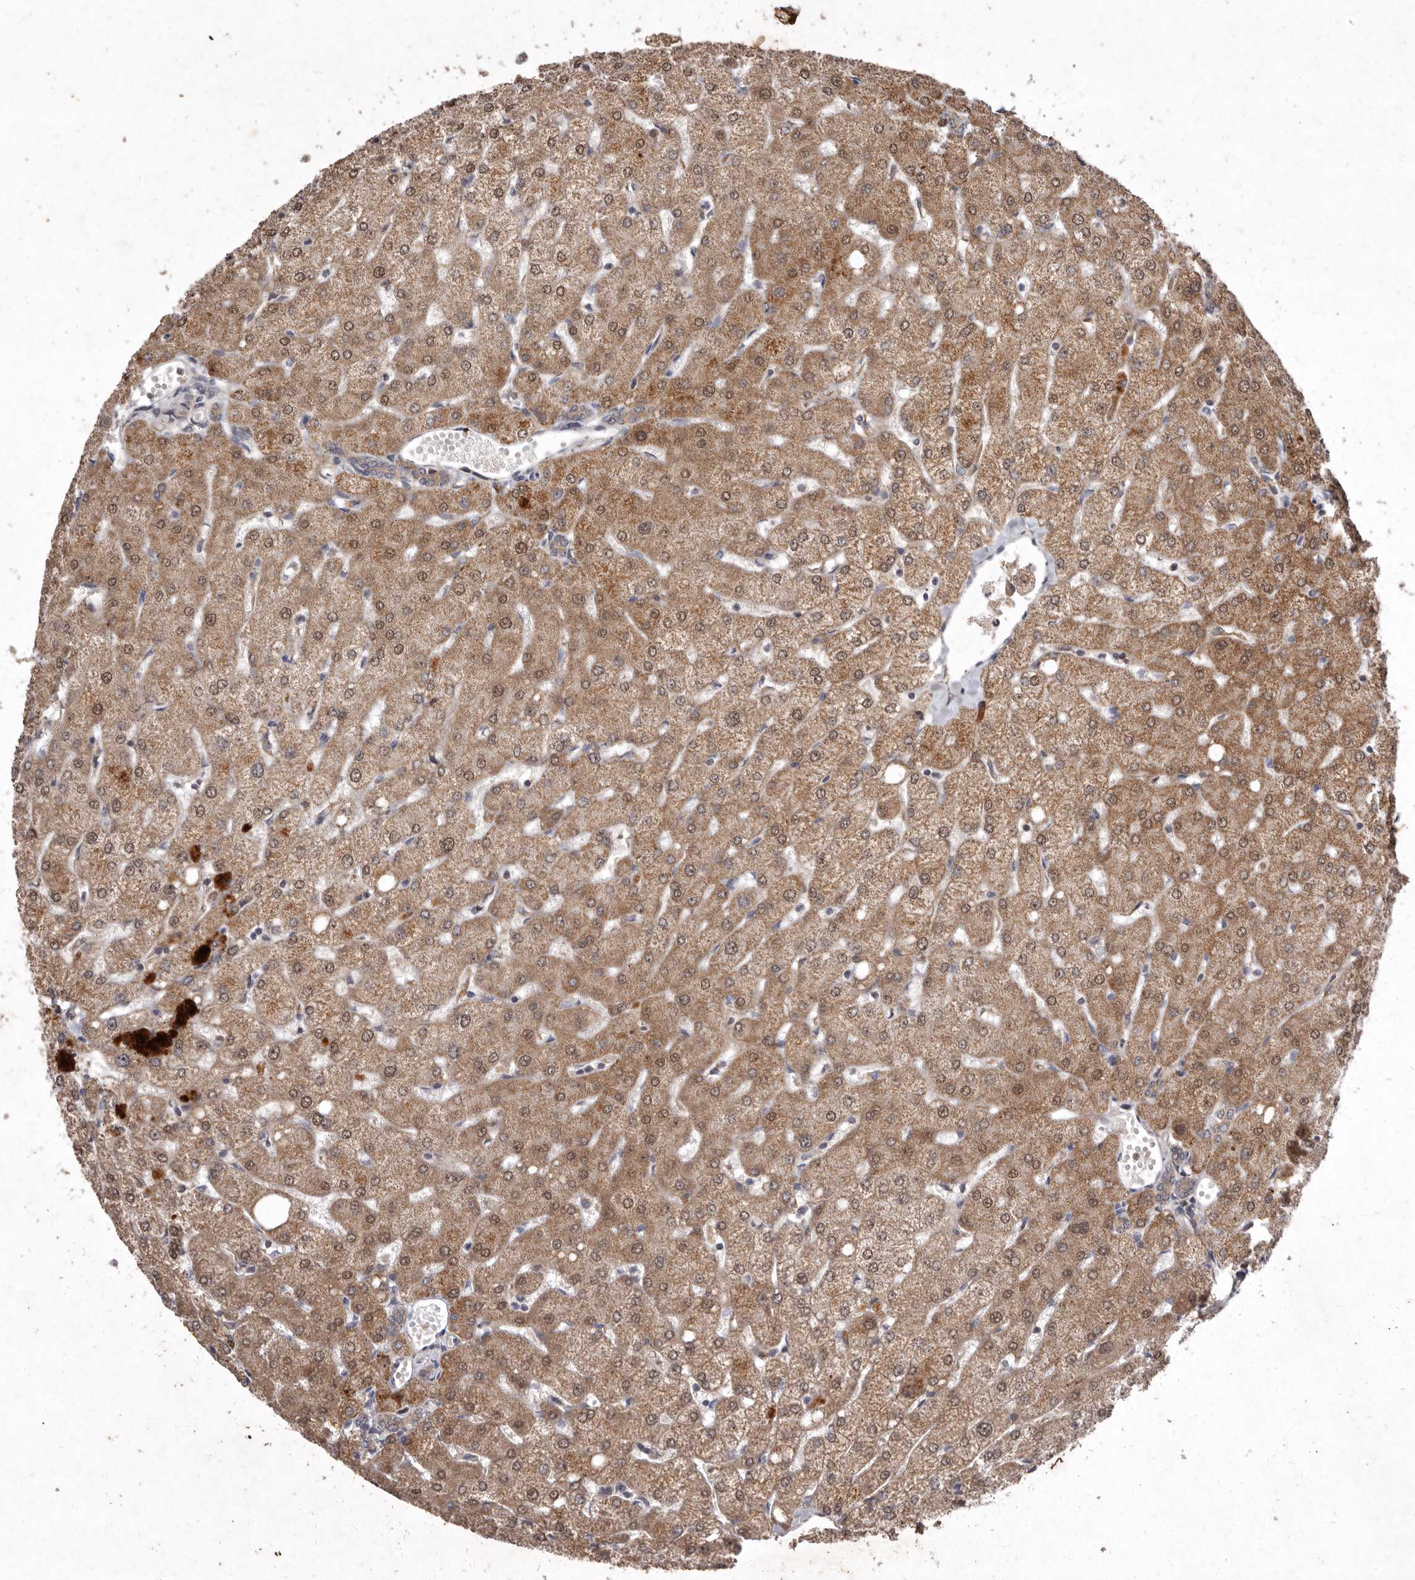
{"staining": {"intensity": "moderate", "quantity": ">75%", "location": "cytoplasmic/membranous"}, "tissue": "liver", "cell_type": "Cholangiocytes", "image_type": "normal", "snomed": [{"axis": "morphology", "description": "Normal tissue, NOS"}, {"axis": "topography", "description": "Liver"}], "caption": "Benign liver was stained to show a protein in brown. There is medium levels of moderate cytoplasmic/membranous staining in approximately >75% of cholangiocytes. The protein is shown in brown color, while the nuclei are stained blue.", "gene": "FLAD1", "patient": {"sex": "female", "age": 54}}